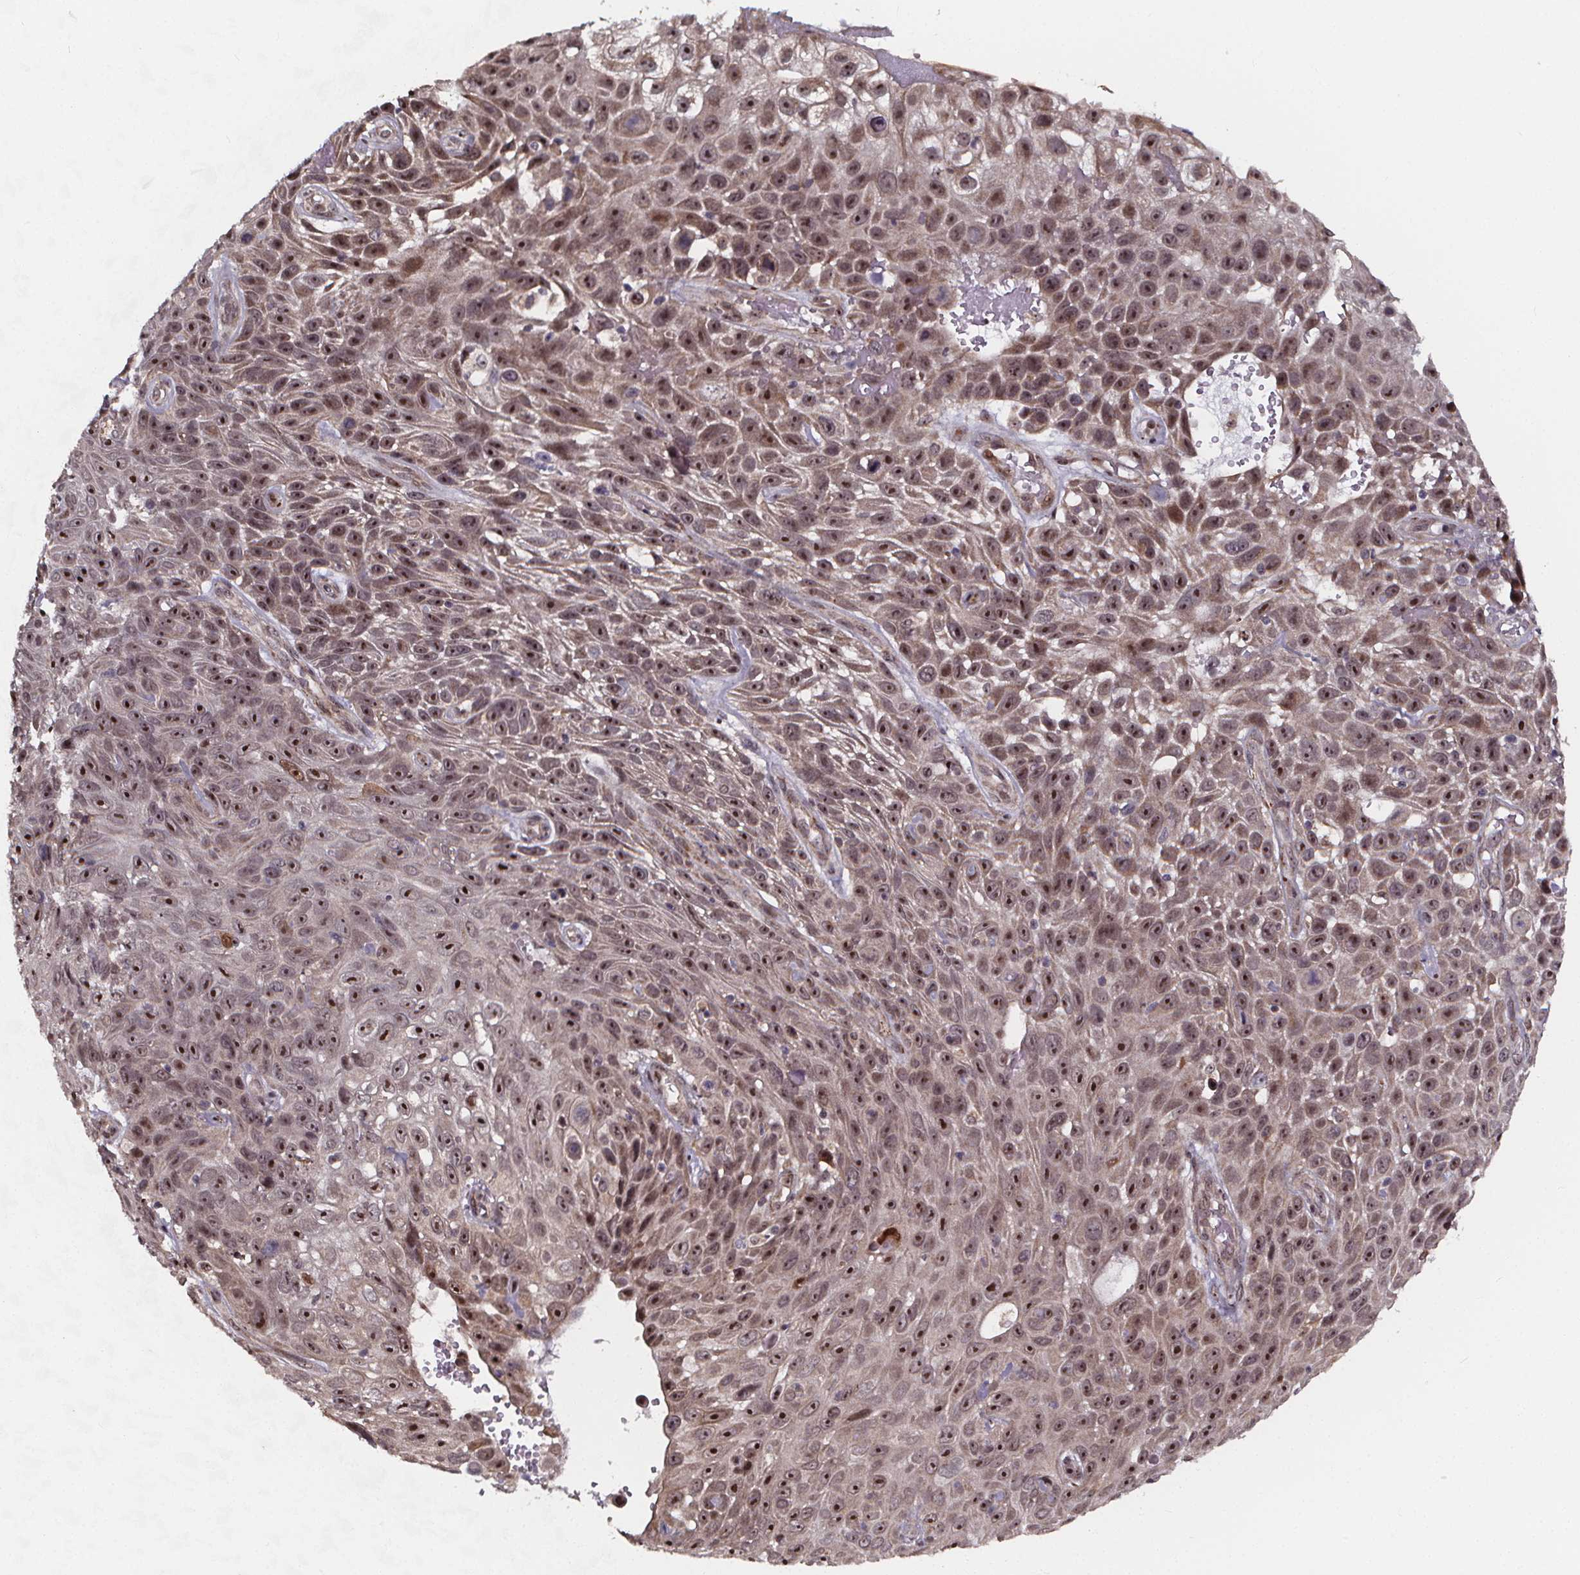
{"staining": {"intensity": "moderate", "quantity": ">75%", "location": "nuclear"}, "tissue": "skin cancer", "cell_type": "Tumor cells", "image_type": "cancer", "snomed": [{"axis": "morphology", "description": "Squamous cell carcinoma, NOS"}, {"axis": "topography", "description": "Skin"}], "caption": "Moderate nuclear positivity is appreciated in about >75% of tumor cells in skin cancer (squamous cell carcinoma). (IHC, brightfield microscopy, high magnification).", "gene": "DDIT3", "patient": {"sex": "male", "age": 82}}